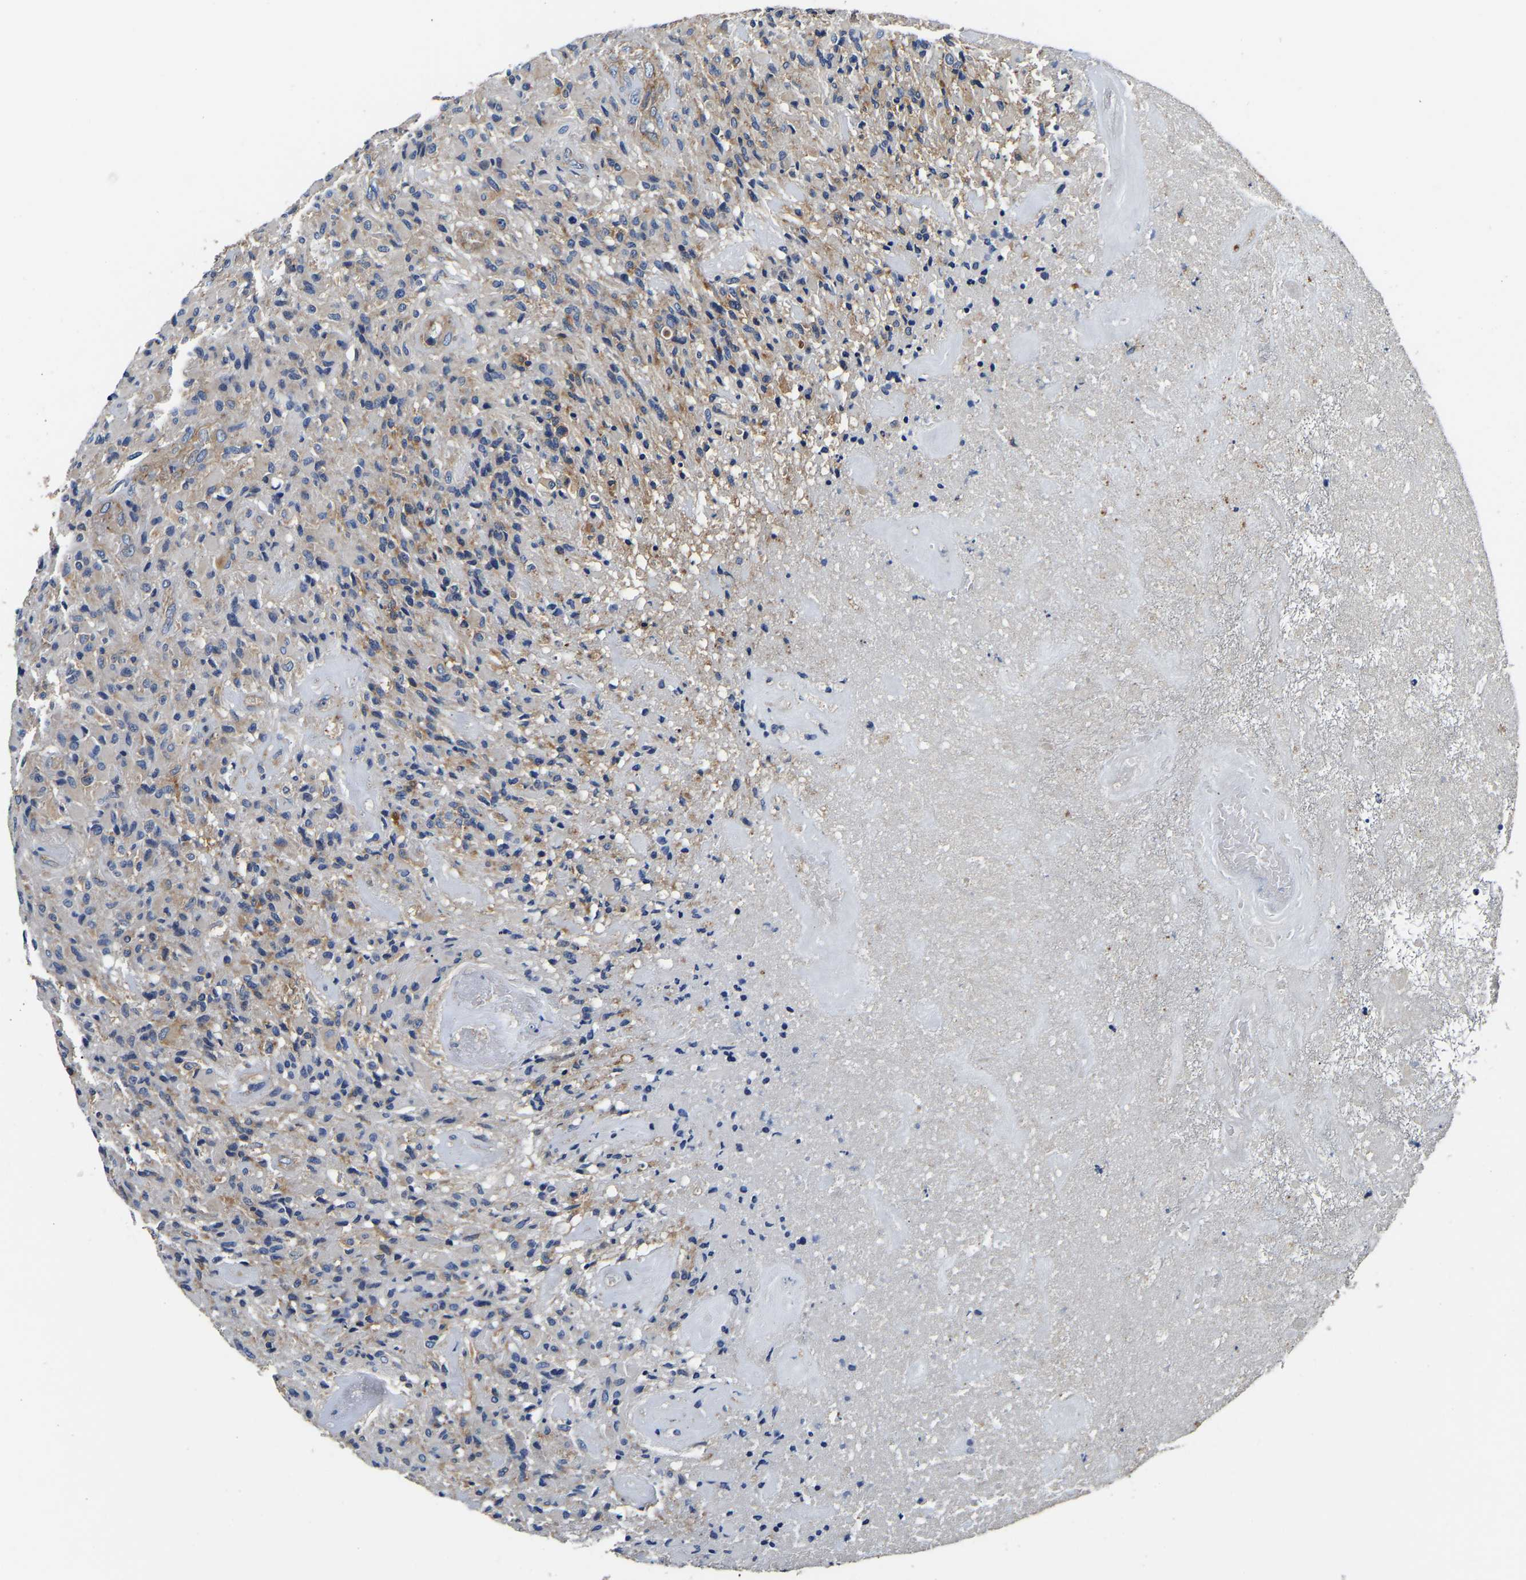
{"staining": {"intensity": "moderate", "quantity": "<25%", "location": "cytoplasmic/membranous"}, "tissue": "glioma", "cell_type": "Tumor cells", "image_type": "cancer", "snomed": [{"axis": "morphology", "description": "Glioma, malignant, High grade"}, {"axis": "topography", "description": "Brain"}], "caption": "Immunohistochemistry of malignant glioma (high-grade) reveals low levels of moderate cytoplasmic/membranous positivity in about <25% of tumor cells.", "gene": "SH3GLB1", "patient": {"sex": "male", "age": 71}}